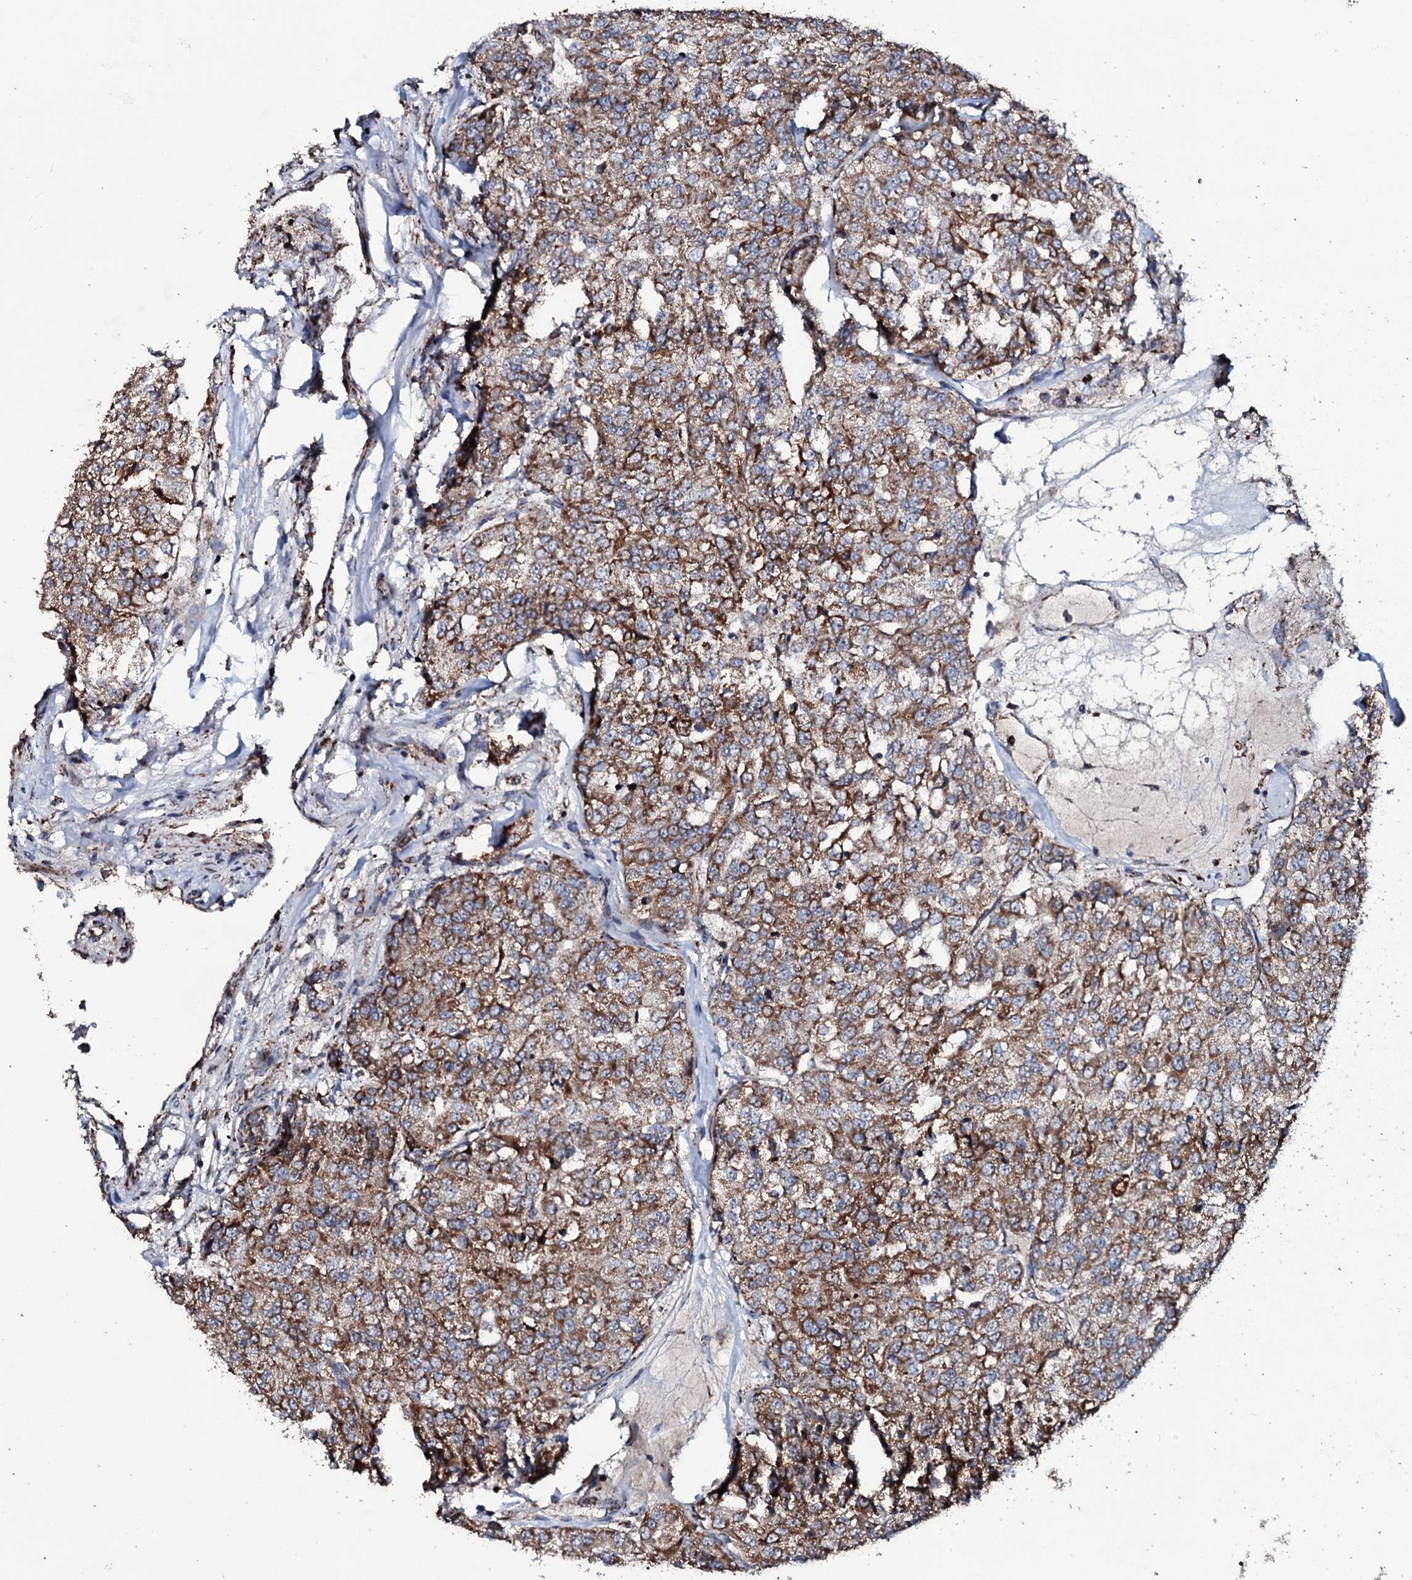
{"staining": {"intensity": "moderate", "quantity": ">75%", "location": "cytoplasmic/membranous"}, "tissue": "renal cancer", "cell_type": "Tumor cells", "image_type": "cancer", "snomed": [{"axis": "morphology", "description": "Adenocarcinoma, NOS"}, {"axis": "topography", "description": "Kidney"}], "caption": "Moderate cytoplasmic/membranous expression is identified in approximately >75% of tumor cells in adenocarcinoma (renal). (Brightfield microscopy of DAB IHC at high magnification).", "gene": "DYNC2I2", "patient": {"sex": "female", "age": 63}}